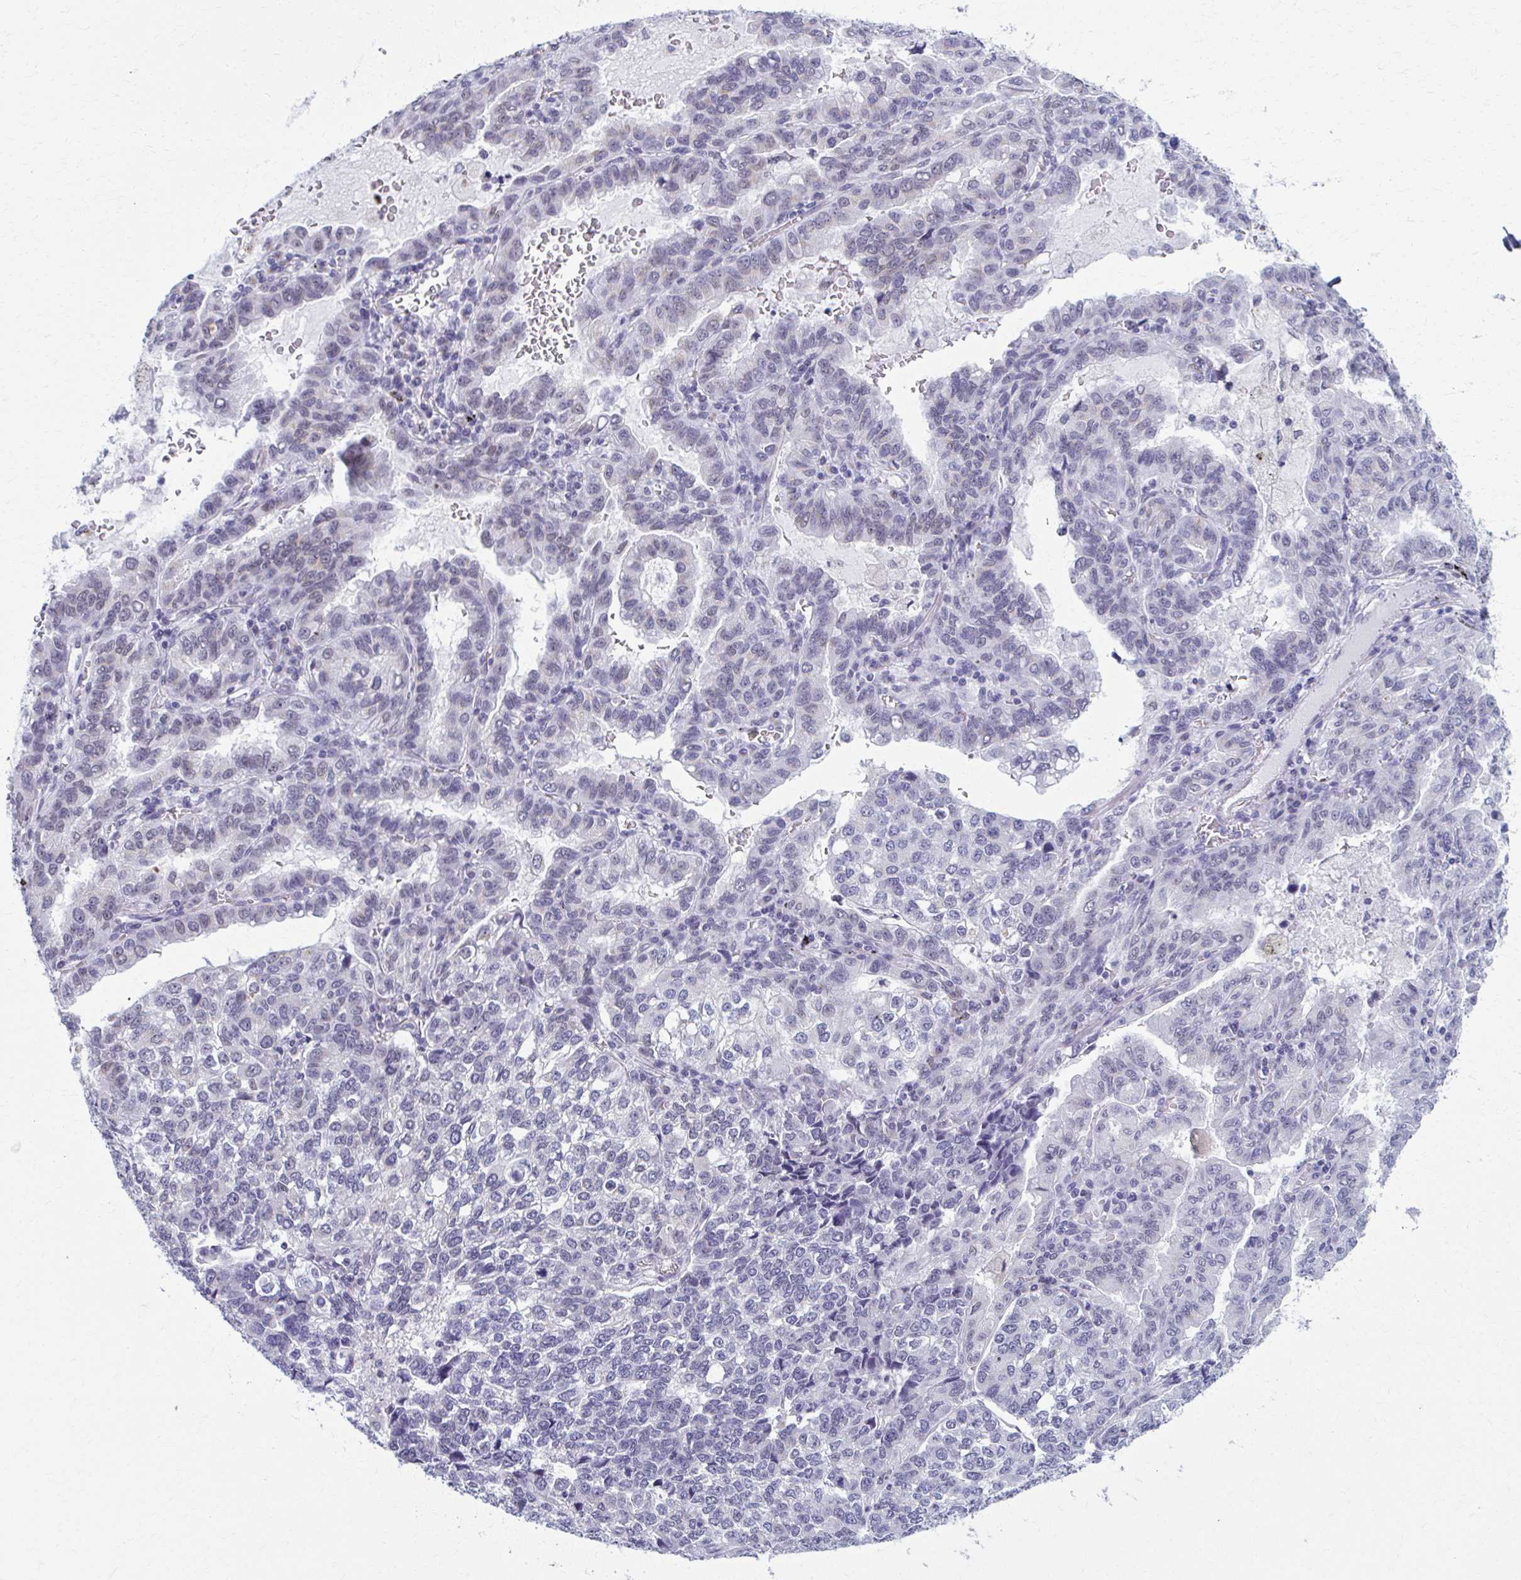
{"staining": {"intensity": "weak", "quantity": "<25%", "location": "cytoplasmic/membranous"}, "tissue": "lung cancer", "cell_type": "Tumor cells", "image_type": "cancer", "snomed": [{"axis": "morphology", "description": "Adenocarcinoma, NOS"}, {"axis": "topography", "description": "Lymph node"}, {"axis": "topography", "description": "Lung"}], "caption": "Immunohistochemical staining of adenocarcinoma (lung) demonstrates no significant positivity in tumor cells.", "gene": "SCLY", "patient": {"sex": "male", "age": 66}}